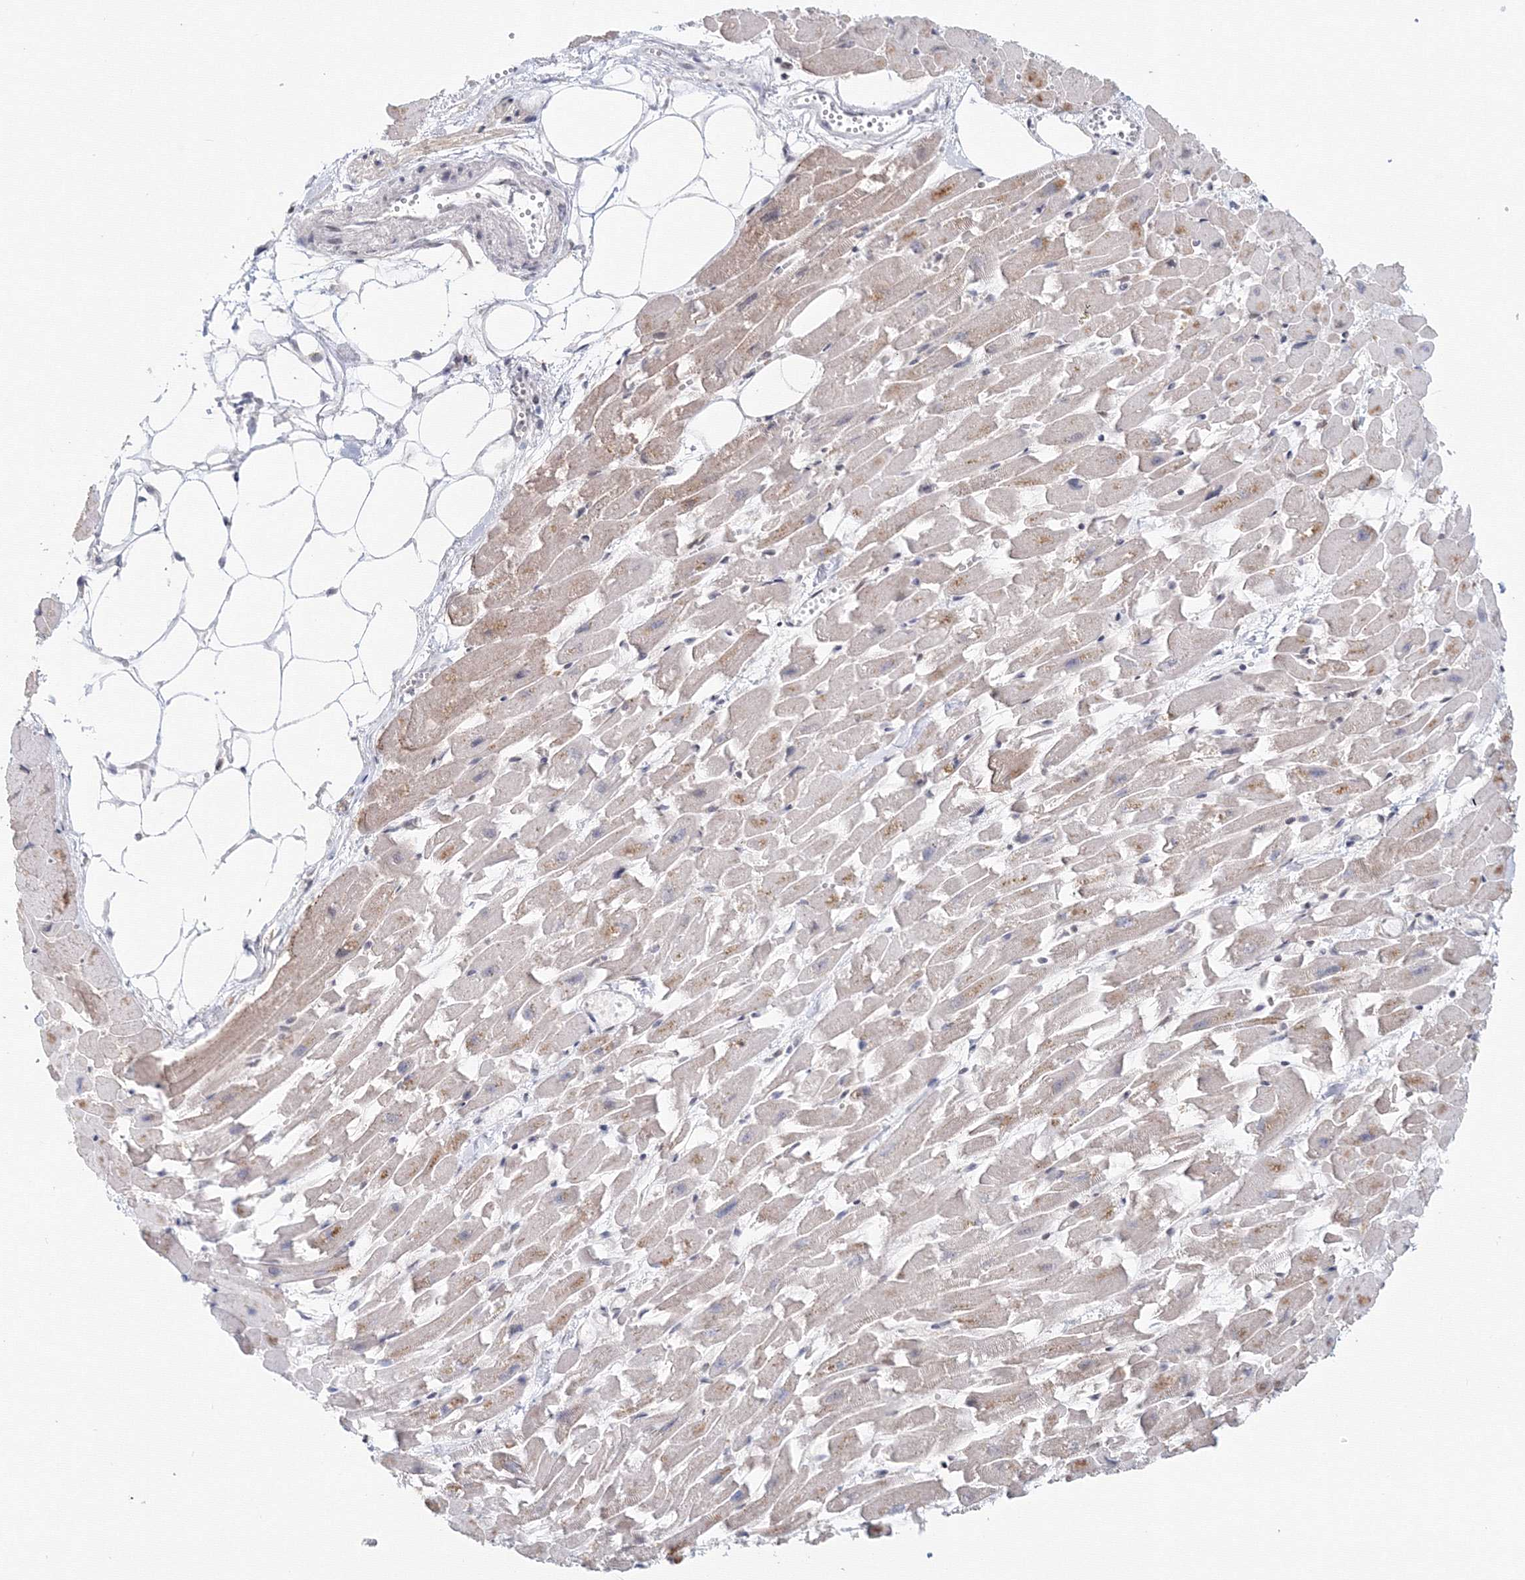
{"staining": {"intensity": "weak", "quantity": ">75%", "location": "cytoplasmic/membranous"}, "tissue": "heart muscle", "cell_type": "Cardiomyocytes", "image_type": "normal", "snomed": [{"axis": "morphology", "description": "Normal tissue, NOS"}, {"axis": "topography", "description": "Heart"}], "caption": "This photomicrograph demonstrates immunohistochemistry staining of unremarkable heart muscle, with low weak cytoplasmic/membranous staining in about >75% of cardiomyocytes.", "gene": "SLC7A7", "patient": {"sex": "female", "age": 64}}